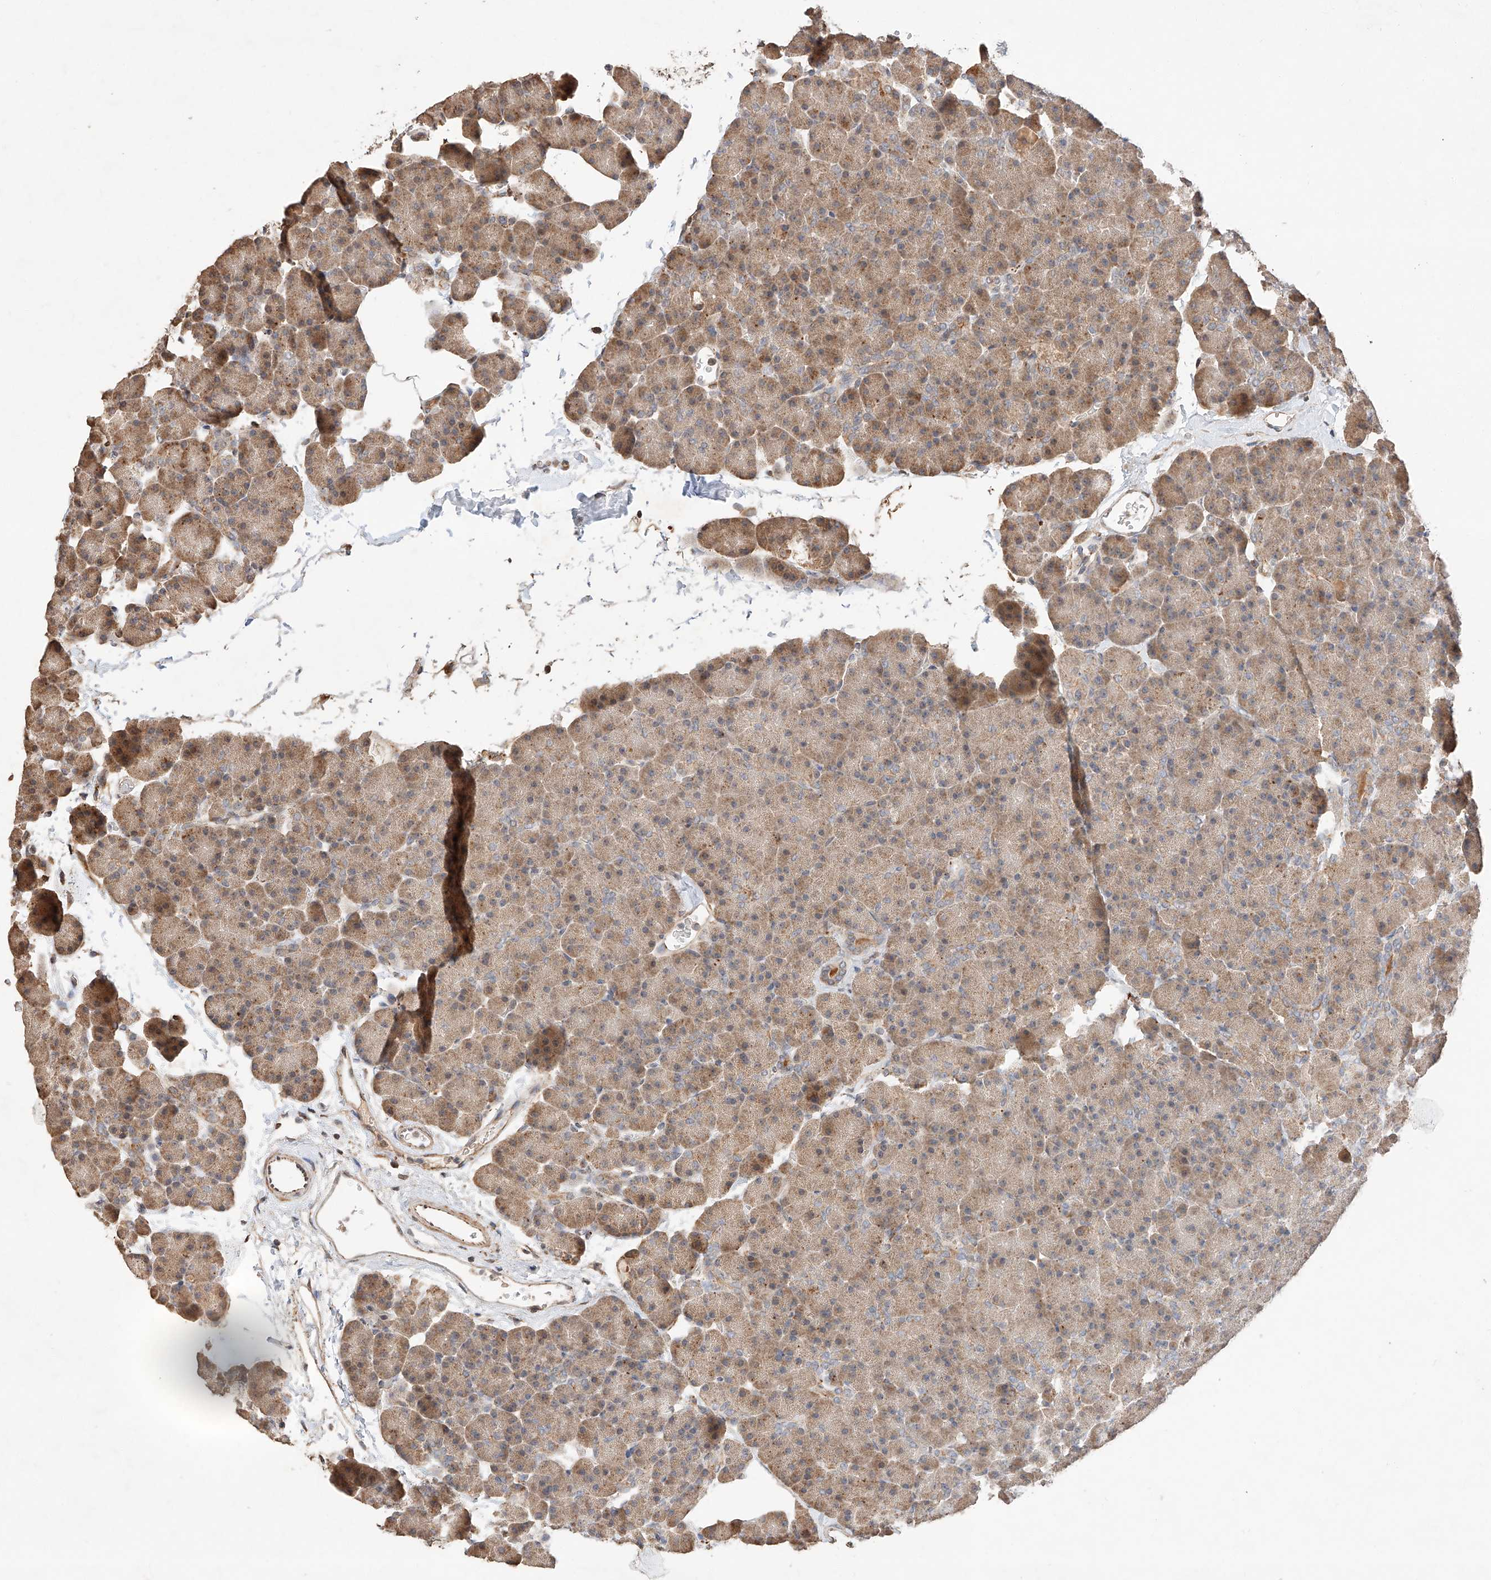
{"staining": {"intensity": "moderate", "quantity": ">75%", "location": "cytoplasmic/membranous"}, "tissue": "pancreas", "cell_type": "Exocrine glandular cells", "image_type": "normal", "snomed": [{"axis": "morphology", "description": "Normal tissue, NOS"}, {"axis": "morphology", "description": "Carcinoid, malignant, NOS"}, {"axis": "topography", "description": "Pancreas"}], "caption": "Moderate cytoplasmic/membranous expression is present in approximately >75% of exocrine glandular cells in unremarkable pancreas.", "gene": "SUSD6", "patient": {"sex": "female", "age": 35}}